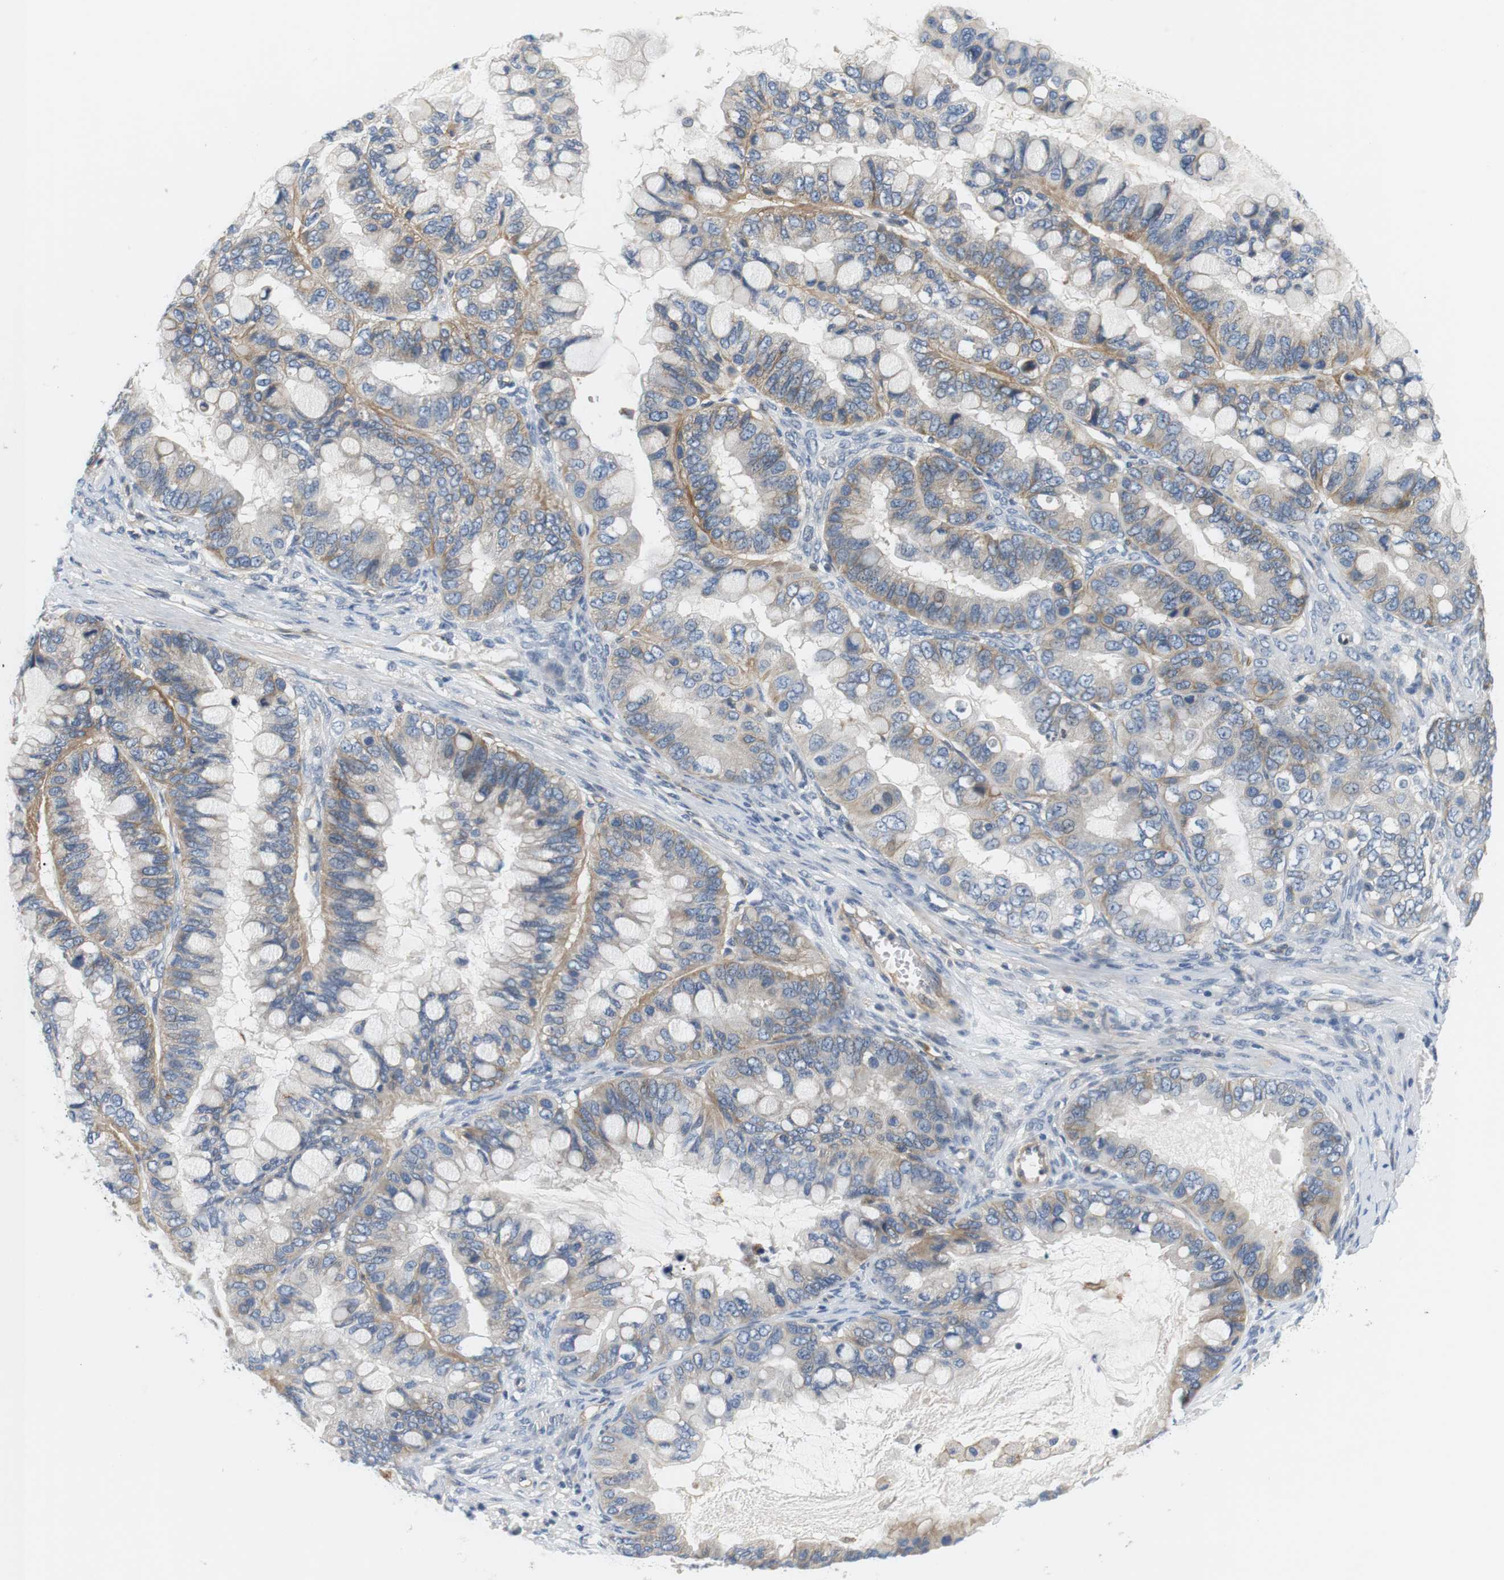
{"staining": {"intensity": "weak", "quantity": "25%-75%", "location": "cytoplasmic/membranous"}, "tissue": "ovarian cancer", "cell_type": "Tumor cells", "image_type": "cancer", "snomed": [{"axis": "morphology", "description": "Cystadenocarcinoma, mucinous, NOS"}, {"axis": "topography", "description": "Ovary"}], "caption": "A low amount of weak cytoplasmic/membranous staining is seen in about 25%-75% of tumor cells in ovarian cancer (mucinous cystadenocarcinoma) tissue.", "gene": "SLC30A1", "patient": {"sex": "female", "age": 80}}